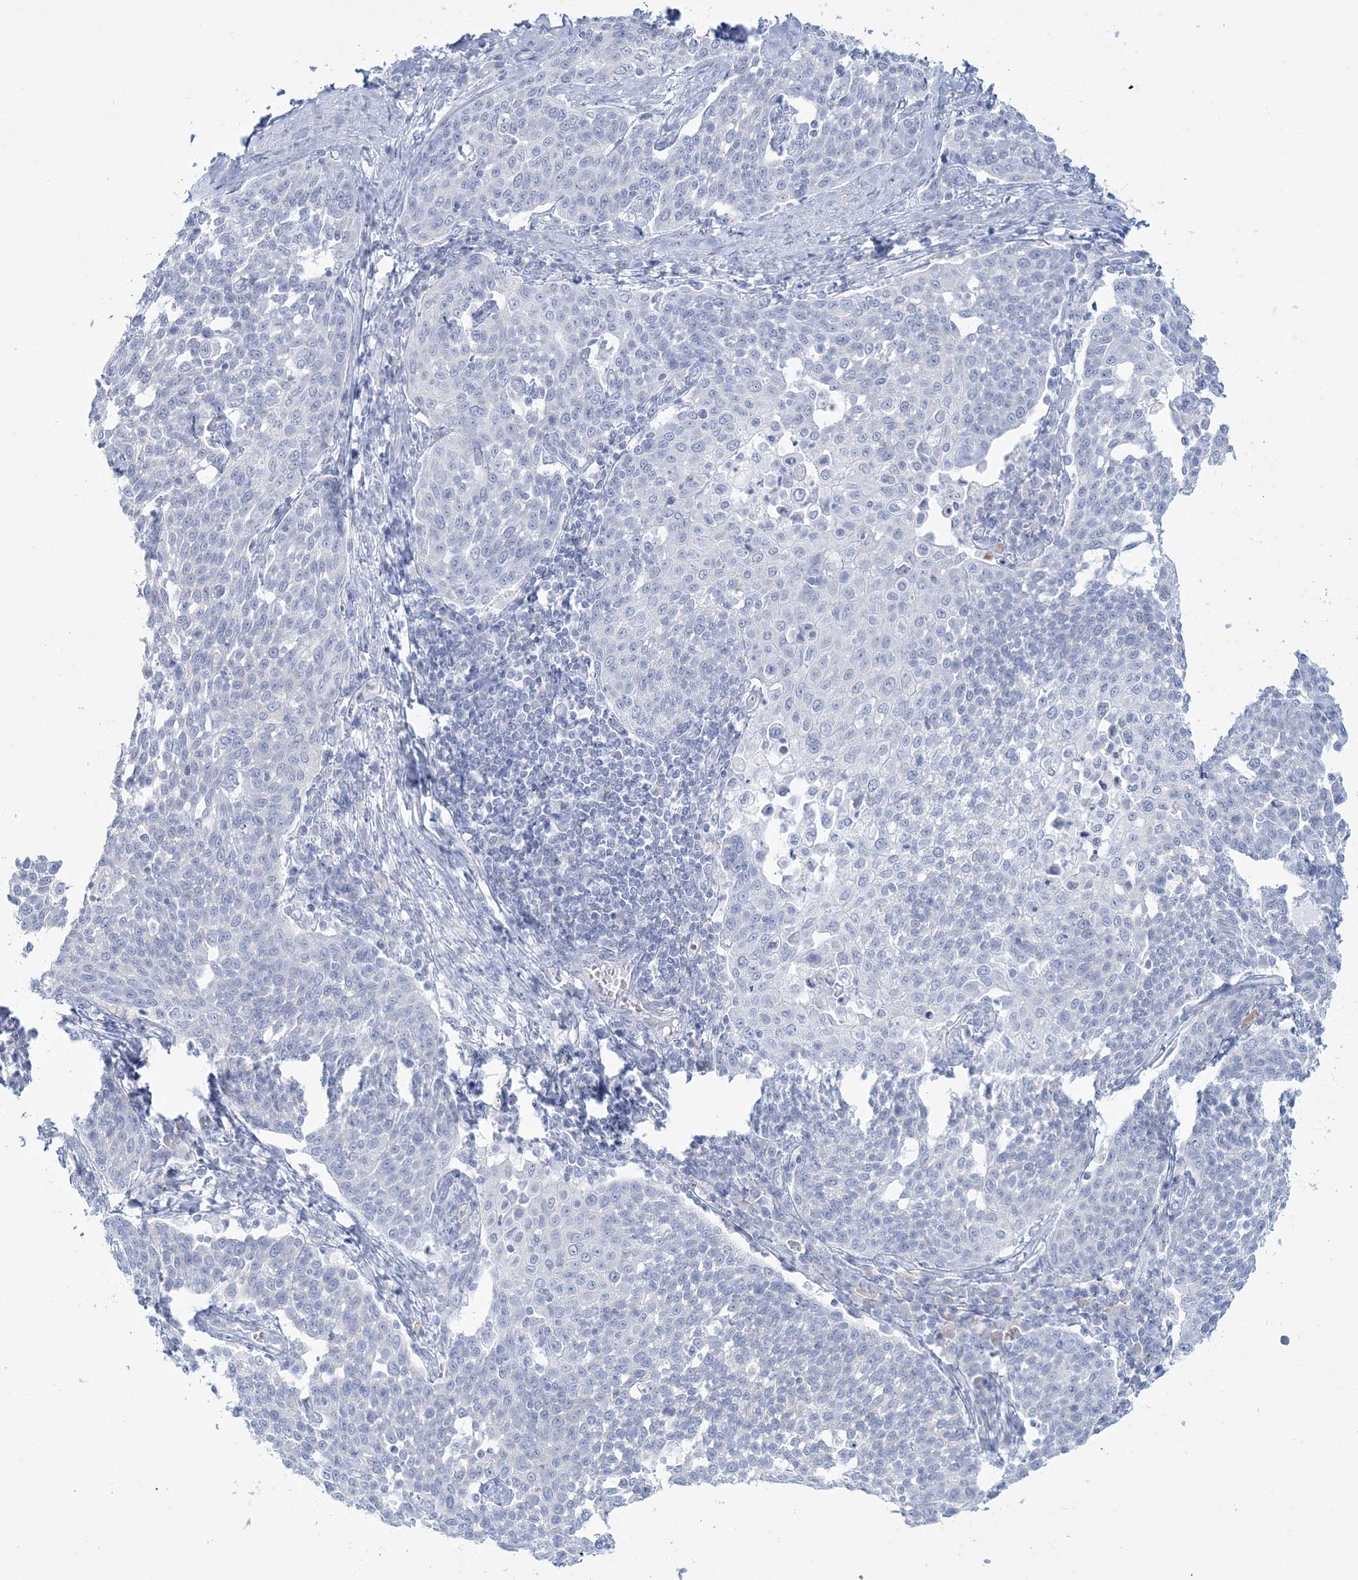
{"staining": {"intensity": "negative", "quantity": "none", "location": "none"}, "tissue": "cervical cancer", "cell_type": "Tumor cells", "image_type": "cancer", "snomed": [{"axis": "morphology", "description": "Squamous cell carcinoma, NOS"}, {"axis": "topography", "description": "Cervix"}], "caption": "High power microscopy image of an immunohistochemistry (IHC) image of cervical cancer, revealing no significant expression in tumor cells.", "gene": "ADGB", "patient": {"sex": "female", "age": 34}}